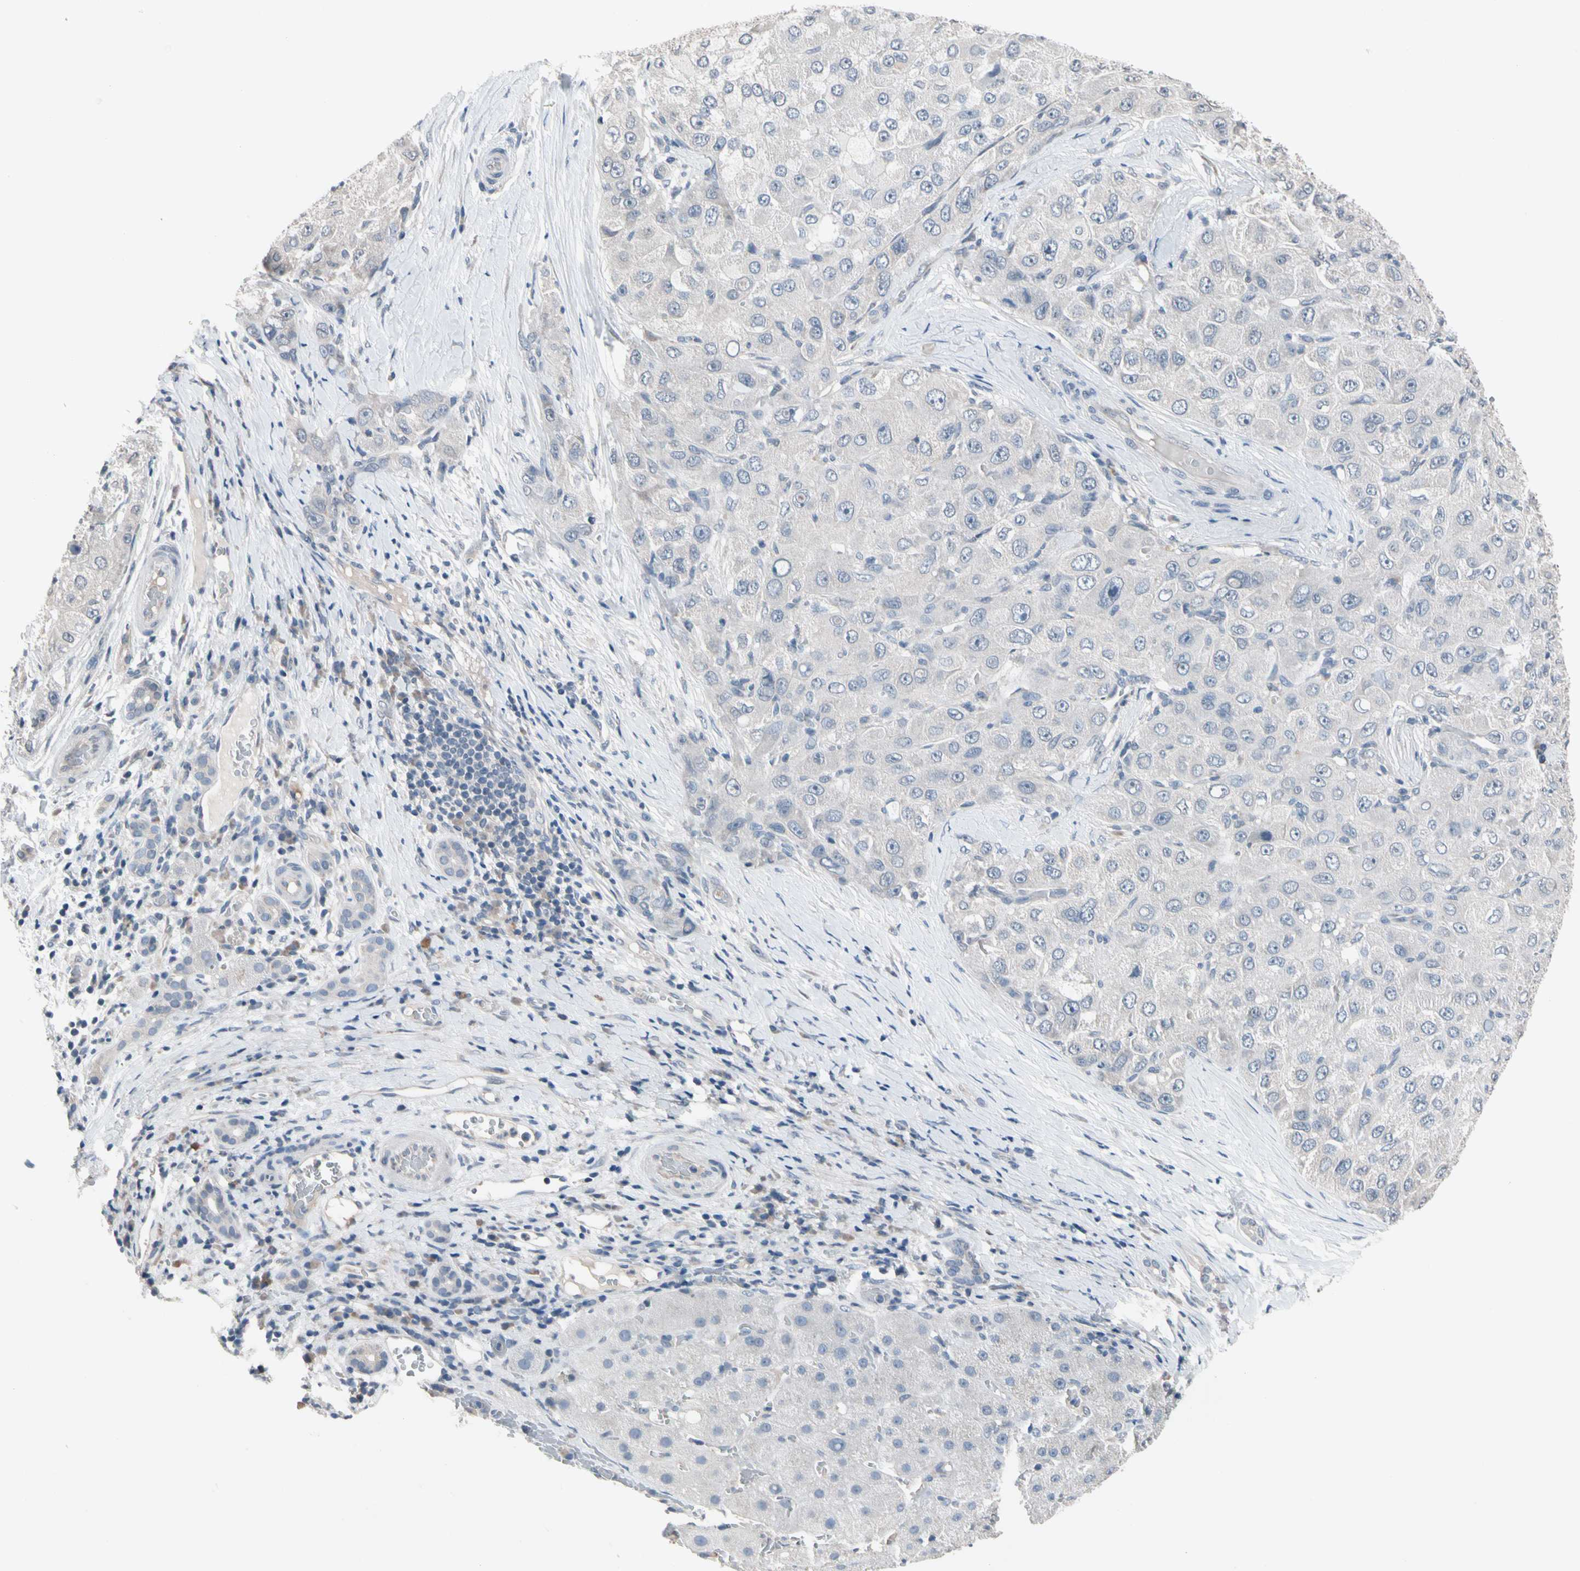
{"staining": {"intensity": "negative", "quantity": "none", "location": "none"}, "tissue": "liver cancer", "cell_type": "Tumor cells", "image_type": "cancer", "snomed": [{"axis": "morphology", "description": "Carcinoma, Hepatocellular, NOS"}, {"axis": "topography", "description": "Liver"}], "caption": "Immunohistochemistry image of human liver hepatocellular carcinoma stained for a protein (brown), which shows no expression in tumor cells. Nuclei are stained in blue.", "gene": "SV2A", "patient": {"sex": "male", "age": 80}}